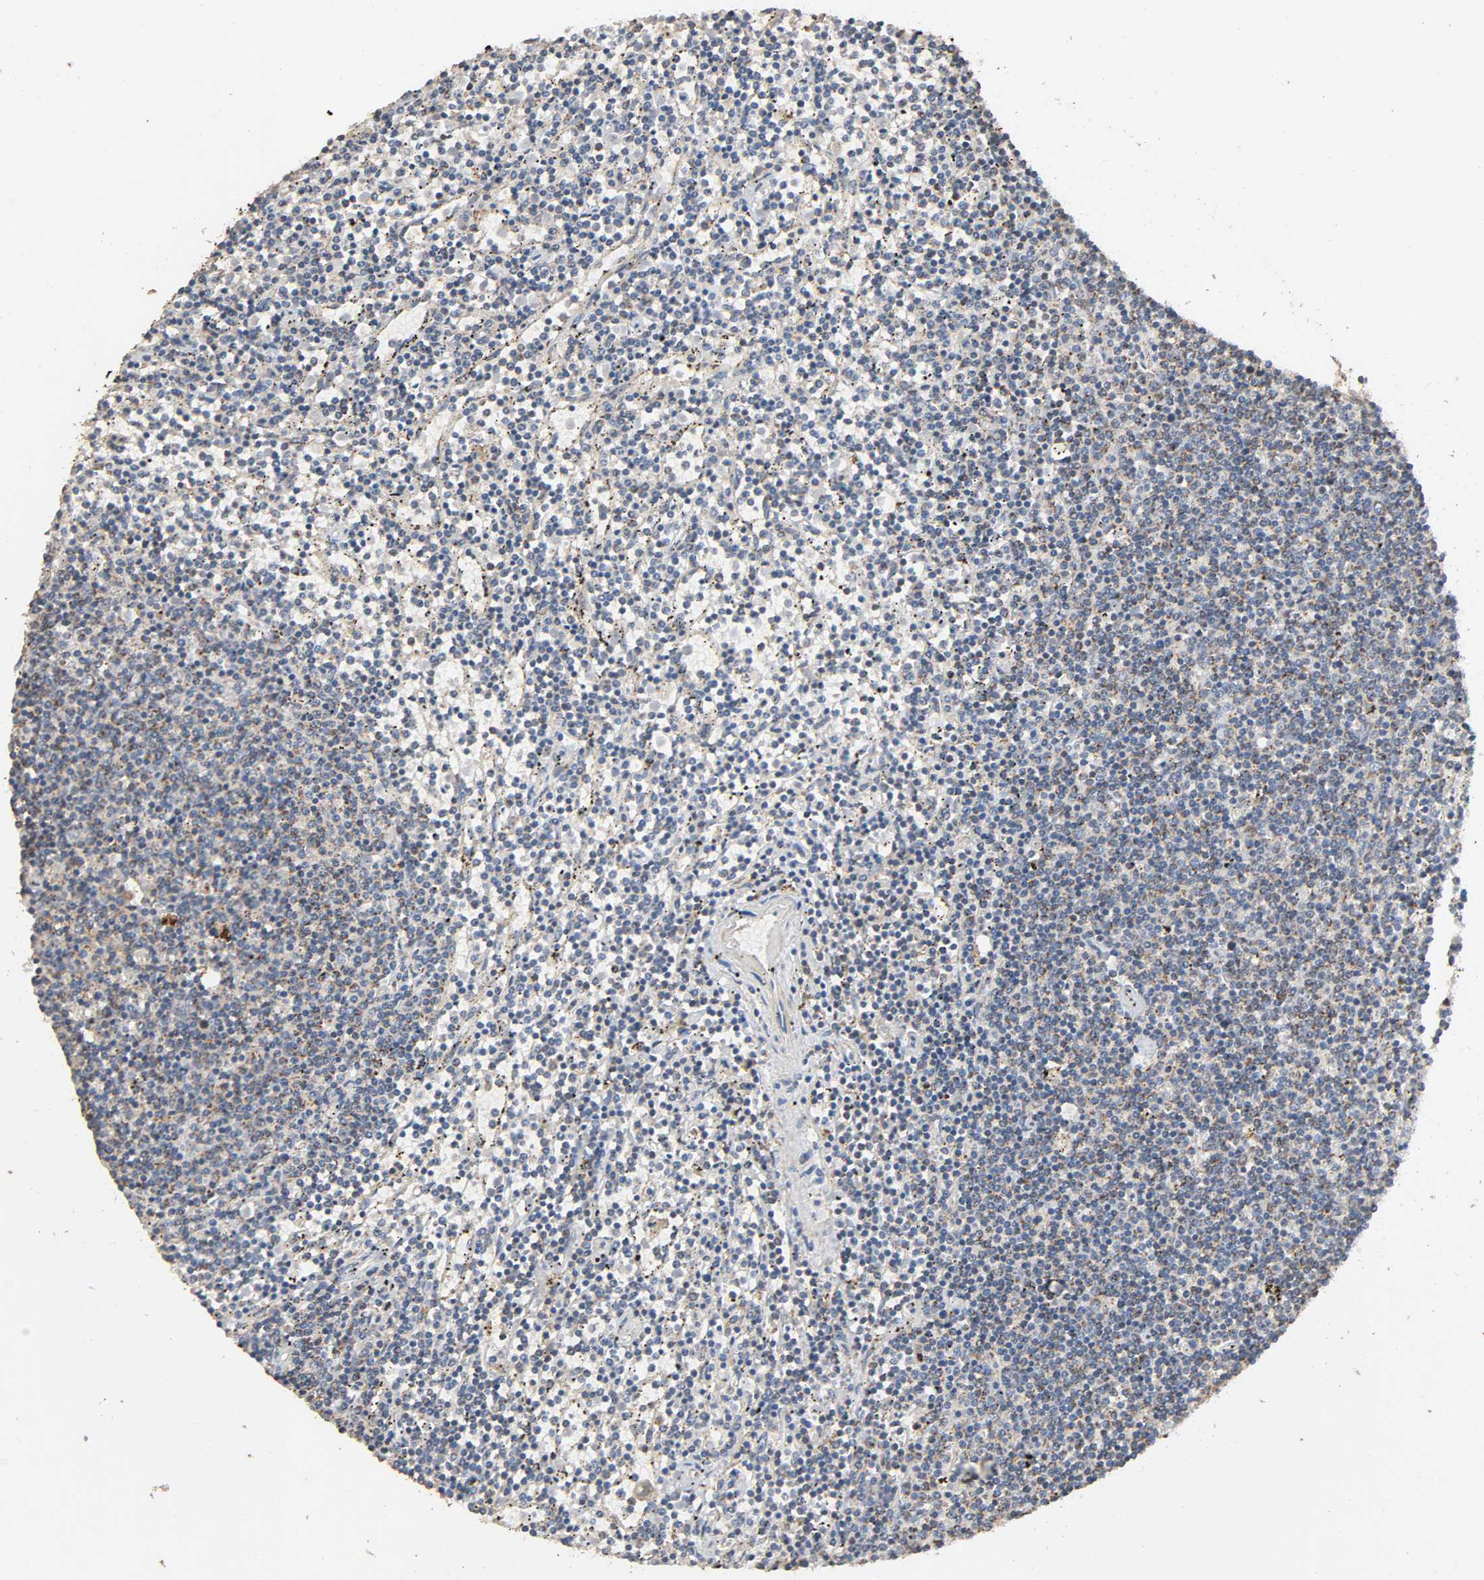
{"staining": {"intensity": "weak", "quantity": "25%-75%", "location": "cytoplasmic/membranous"}, "tissue": "lymphoma", "cell_type": "Tumor cells", "image_type": "cancer", "snomed": [{"axis": "morphology", "description": "Malignant lymphoma, non-Hodgkin's type, Low grade"}, {"axis": "topography", "description": "Spleen"}], "caption": "Lymphoma stained with IHC demonstrates weak cytoplasmic/membranous staining in approximately 25%-75% of tumor cells.", "gene": "NDUFS3", "patient": {"sex": "female", "age": 50}}